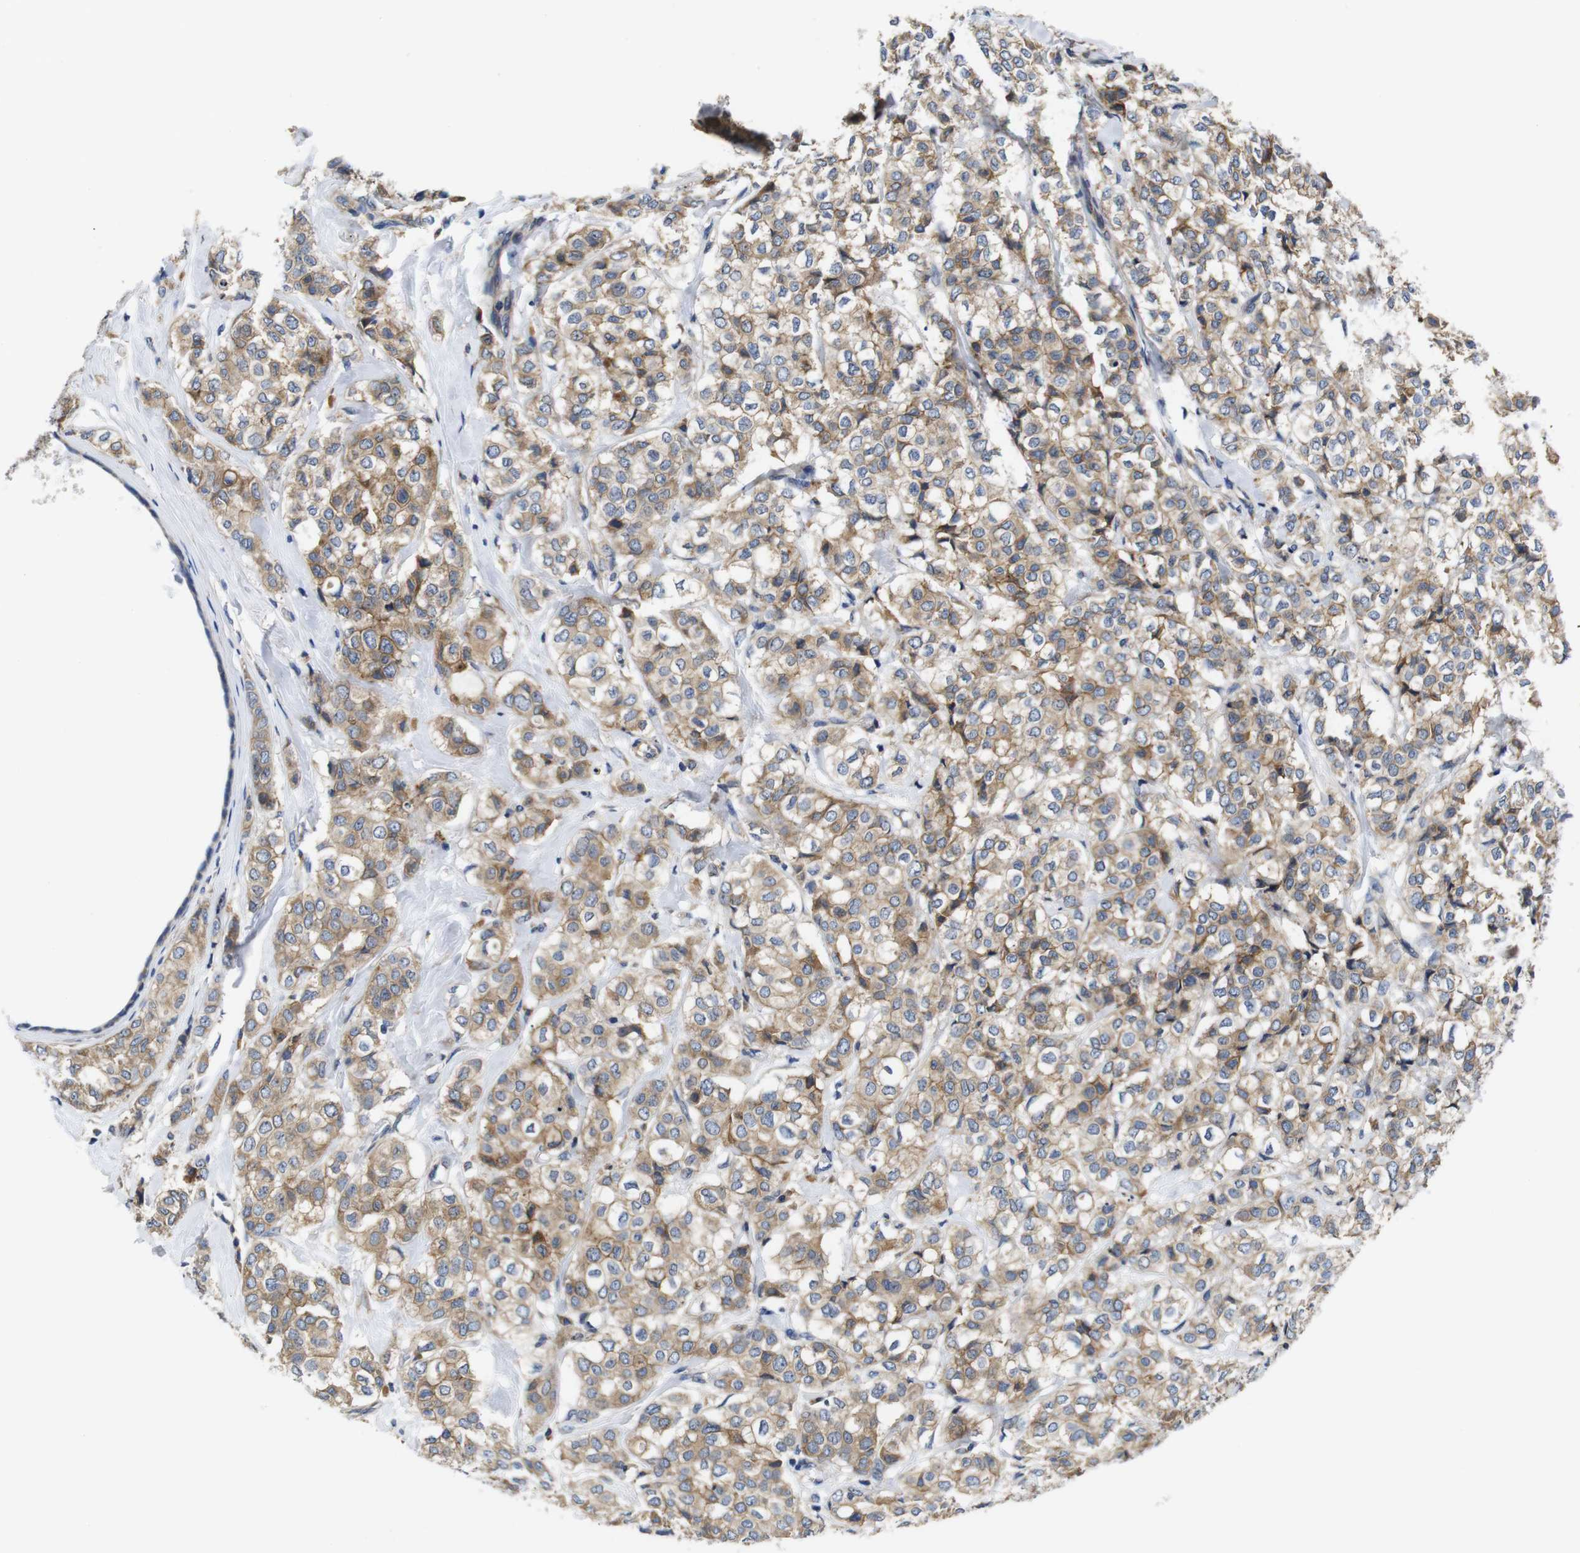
{"staining": {"intensity": "moderate", "quantity": ">75%", "location": "cytoplasmic/membranous"}, "tissue": "breast cancer", "cell_type": "Tumor cells", "image_type": "cancer", "snomed": [{"axis": "morphology", "description": "Lobular carcinoma"}, {"axis": "topography", "description": "Breast"}], "caption": "Breast lobular carcinoma tissue reveals moderate cytoplasmic/membranous expression in approximately >75% of tumor cells", "gene": "MARCHF7", "patient": {"sex": "female", "age": 60}}